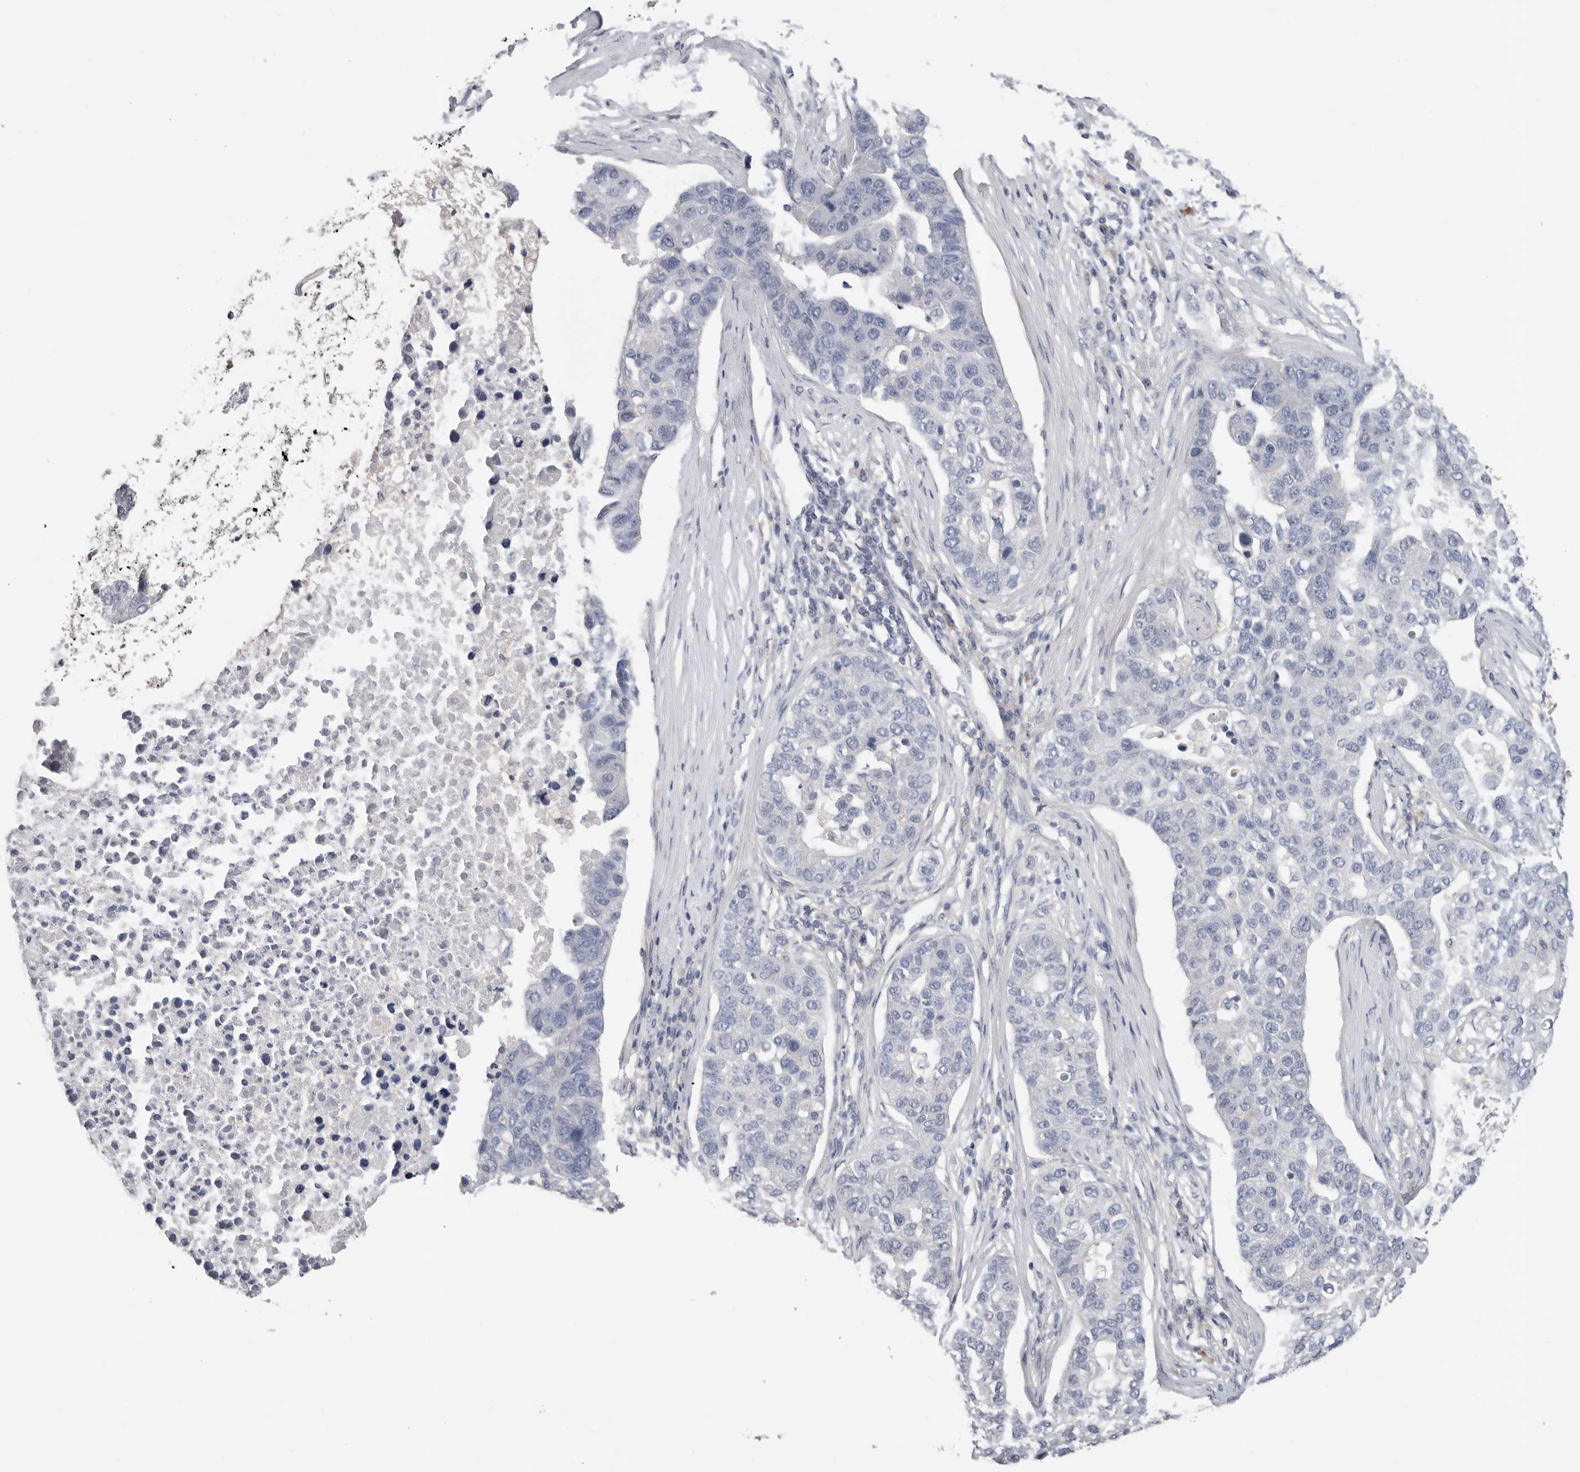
{"staining": {"intensity": "negative", "quantity": "none", "location": "none"}, "tissue": "pancreatic cancer", "cell_type": "Tumor cells", "image_type": "cancer", "snomed": [{"axis": "morphology", "description": "Adenocarcinoma, NOS"}, {"axis": "topography", "description": "Pancreas"}], "caption": "IHC of pancreatic cancer exhibits no expression in tumor cells.", "gene": "WDTC1", "patient": {"sex": "female", "age": 61}}